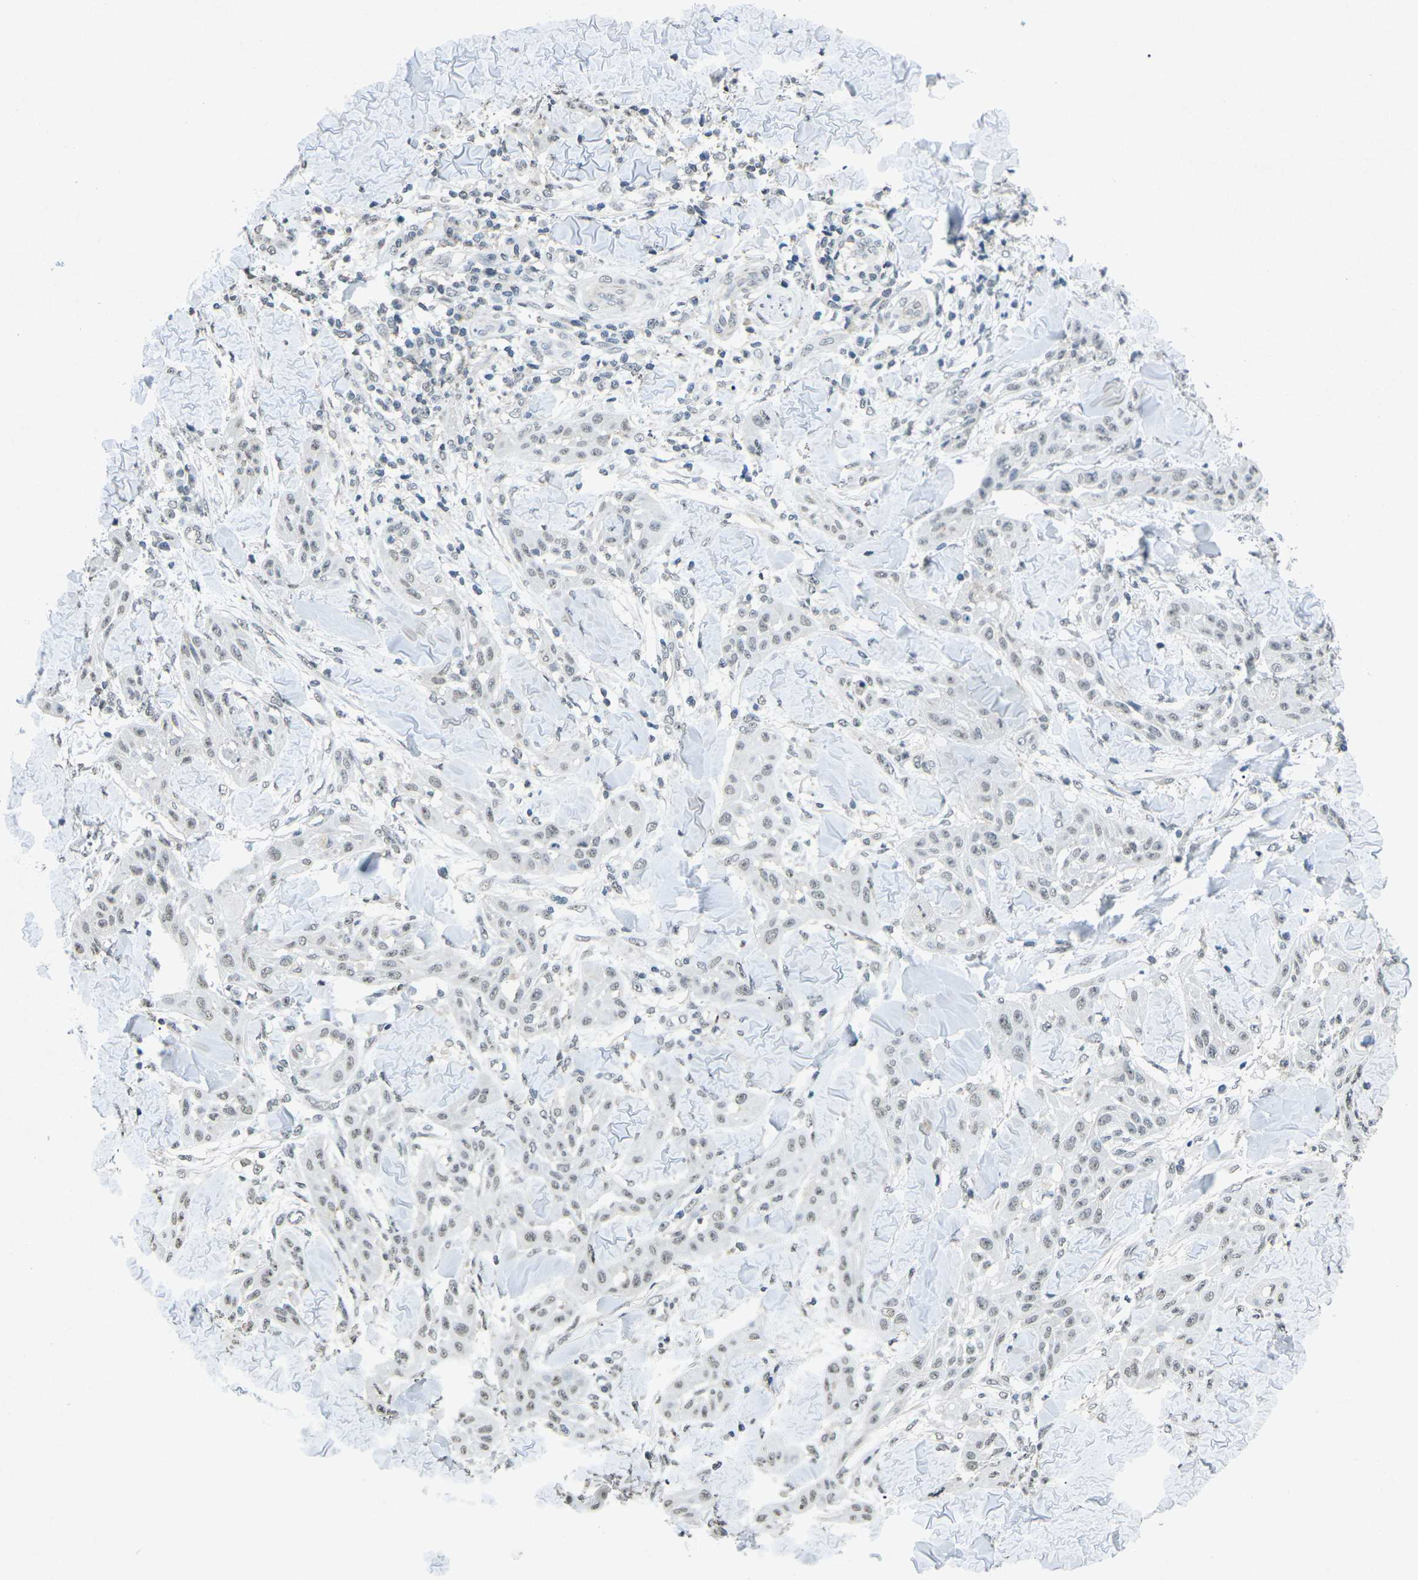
{"staining": {"intensity": "weak", "quantity": "25%-75%", "location": "nuclear"}, "tissue": "skin cancer", "cell_type": "Tumor cells", "image_type": "cancer", "snomed": [{"axis": "morphology", "description": "Squamous cell carcinoma, NOS"}, {"axis": "topography", "description": "Skin"}], "caption": "Immunohistochemistry (IHC) (DAB) staining of human squamous cell carcinoma (skin) demonstrates weak nuclear protein positivity in approximately 25%-75% of tumor cells.", "gene": "TFR2", "patient": {"sex": "male", "age": 24}}